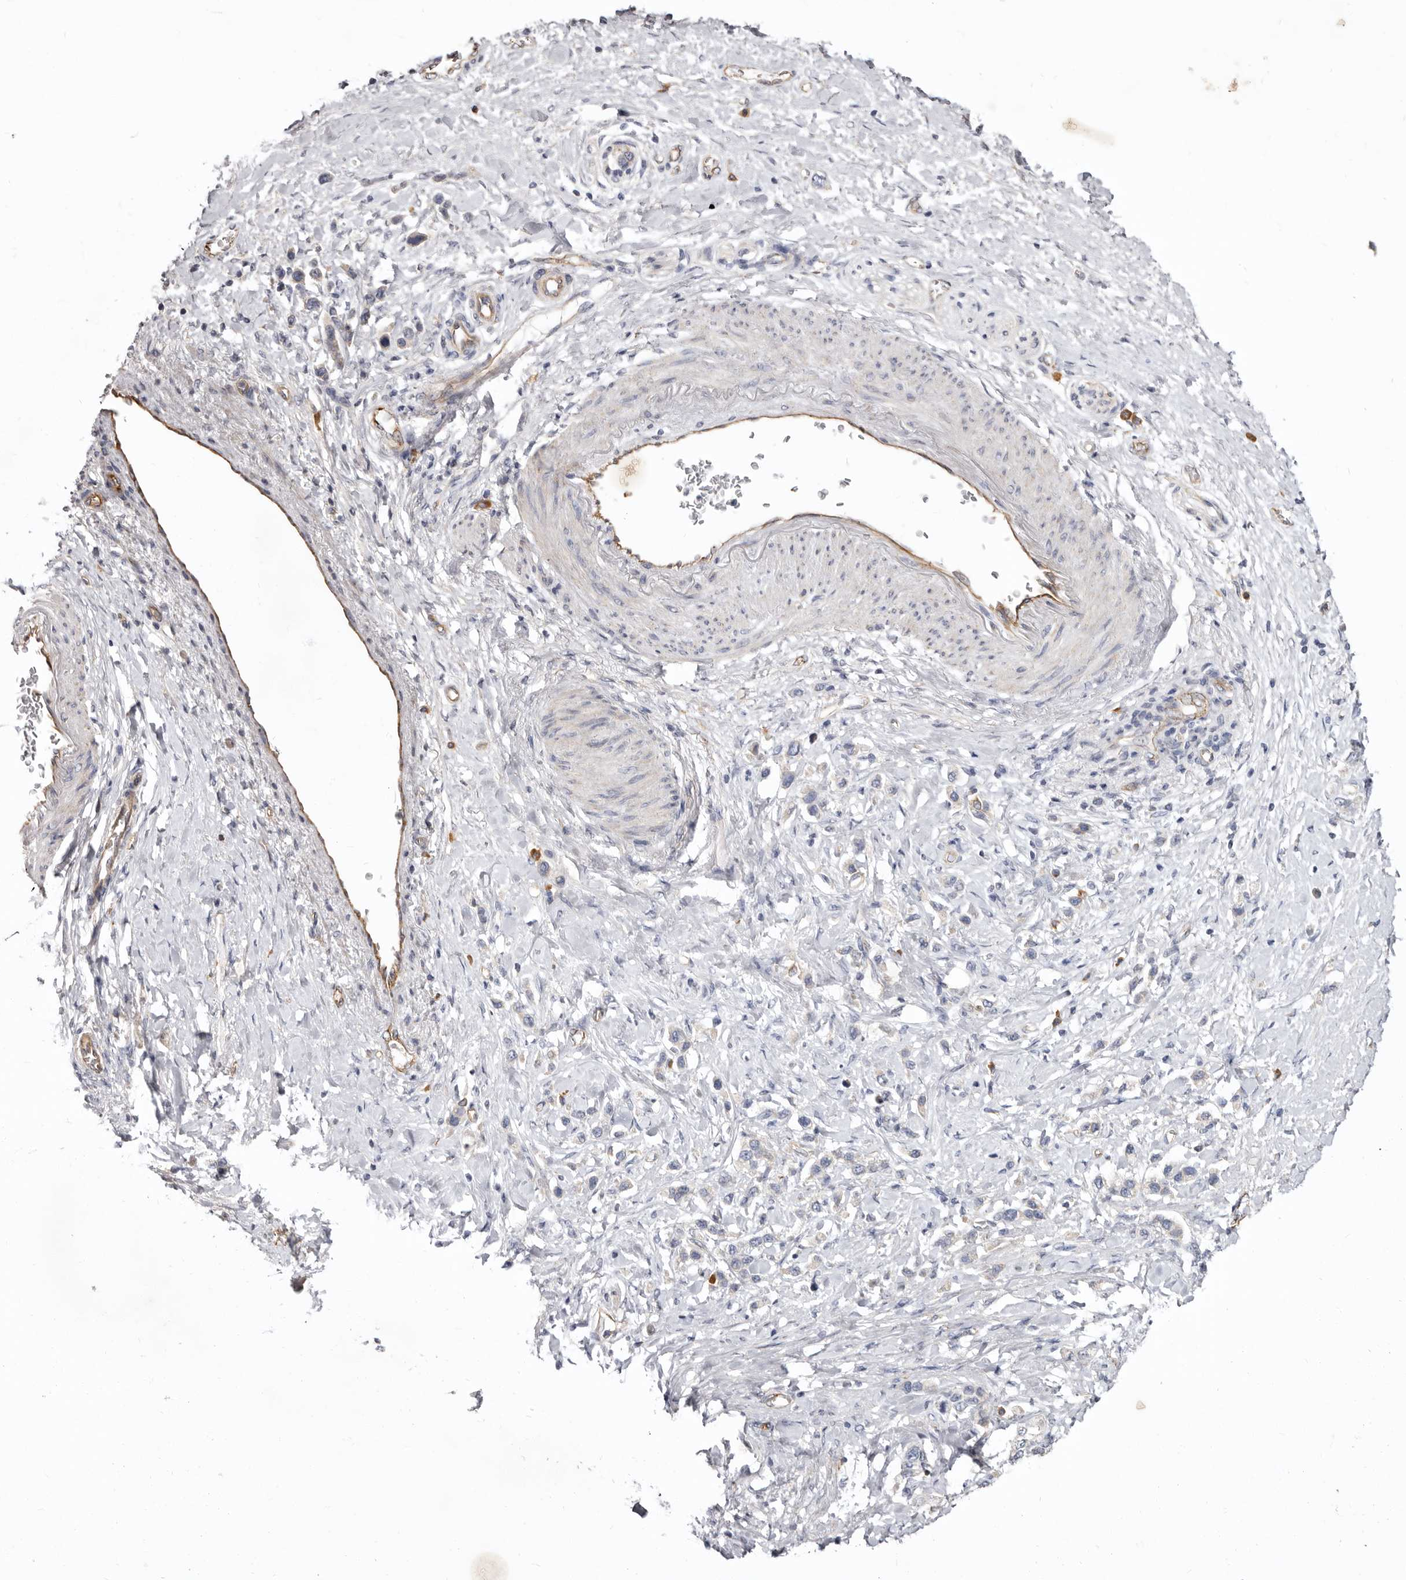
{"staining": {"intensity": "weak", "quantity": "<25%", "location": "cytoplasmic/membranous"}, "tissue": "stomach cancer", "cell_type": "Tumor cells", "image_type": "cancer", "snomed": [{"axis": "morphology", "description": "Adenocarcinoma, NOS"}, {"axis": "topography", "description": "Stomach"}], "caption": "IHC image of stomach cancer stained for a protein (brown), which shows no positivity in tumor cells. (Immunohistochemistry, brightfield microscopy, high magnification).", "gene": "FMO2", "patient": {"sex": "female", "age": 65}}